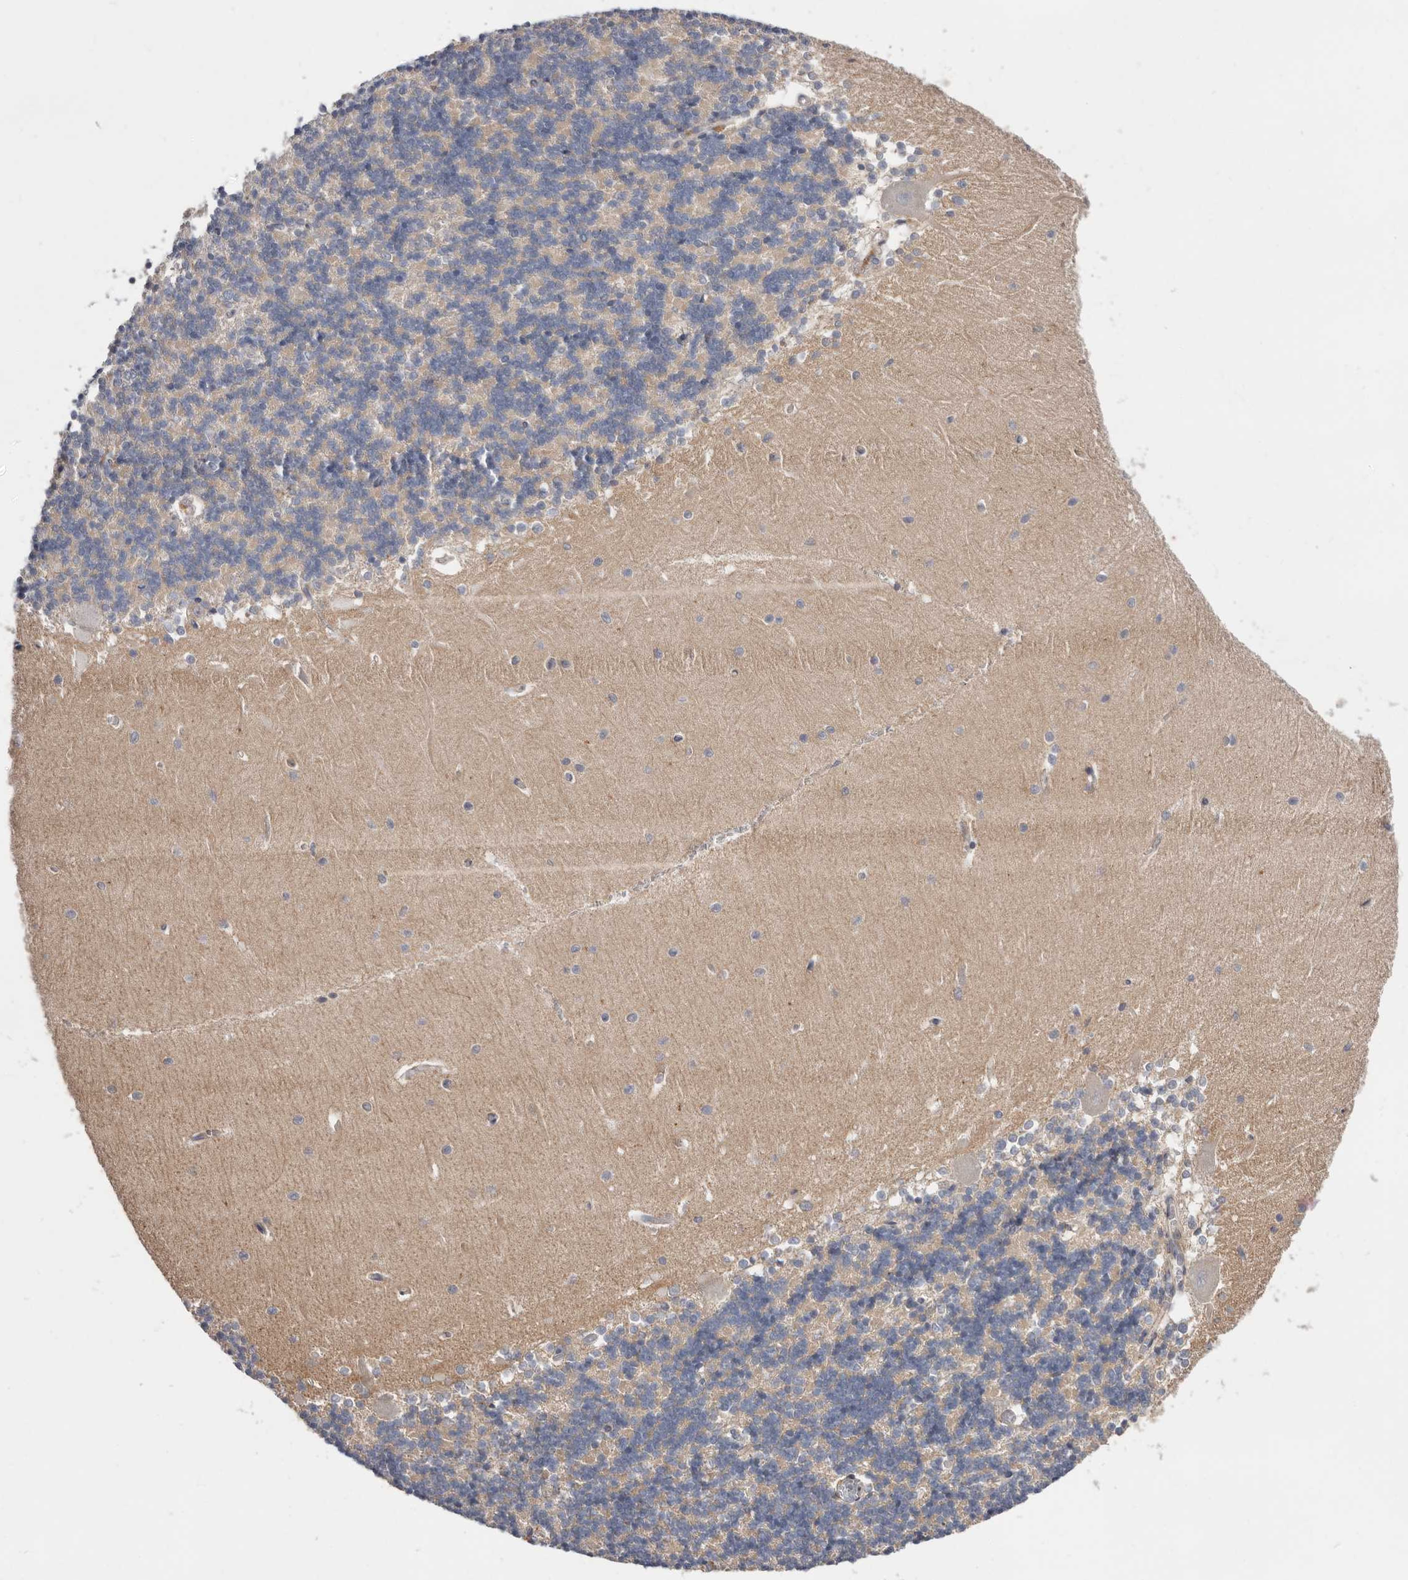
{"staining": {"intensity": "negative", "quantity": "none", "location": "none"}, "tissue": "cerebellum", "cell_type": "Cells in granular layer", "image_type": "normal", "snomed": [{"axis": "morphology", "description": "Normal tissue, NOS"}, {"axis": "topography", "description": "Cerebellum"}], "caption": "IHC photomicrograph of normal cerebellum stained for a protein (brown), which shows no positivity in cells in granular layer.", "gene": "USH1C", "patient": {"sex": "male", "age": 37}}